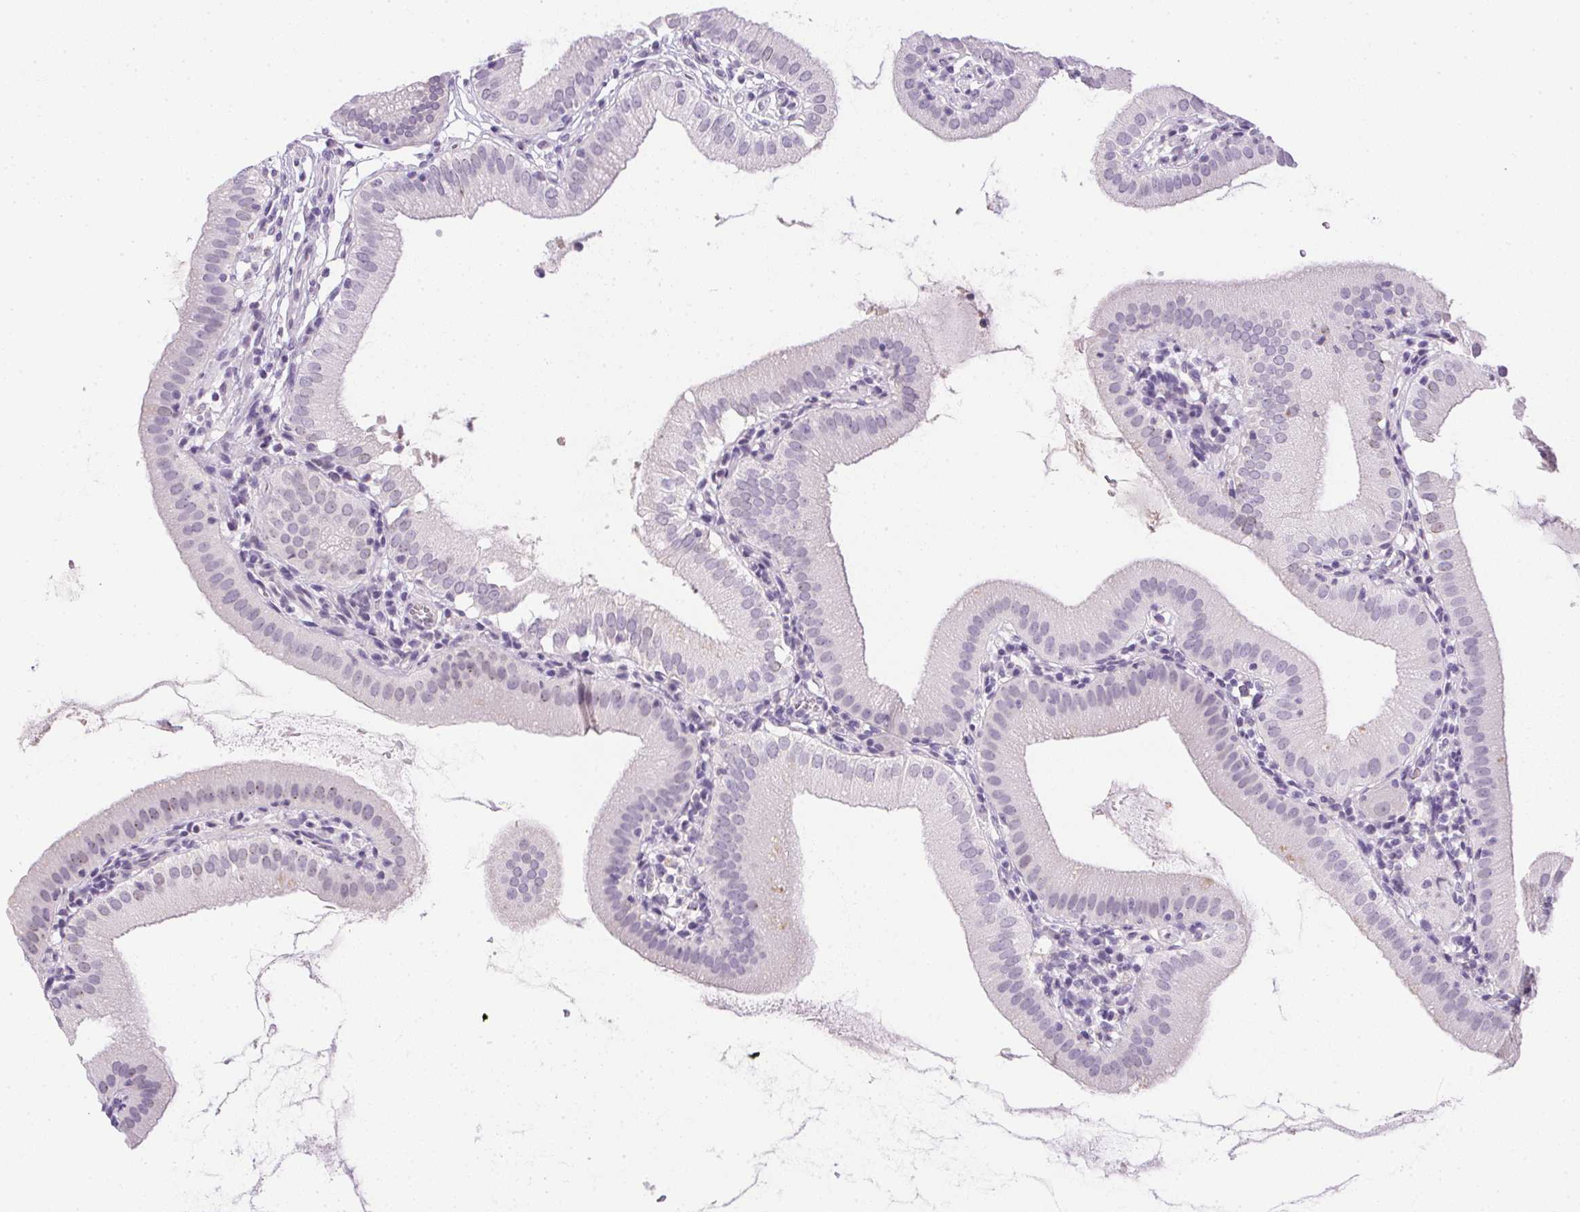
{"staining": {"intensity": "negative", "quantity": "none", "location": "none"}, "tissue": "gallbladder", "cell_type": "Glandular cells", "image_type": "normal", "snomed": [{"axis": "morphology", "description": "Normal tissue, NOS"}, {"axis": "topography", "description": "Gallbladder"}], "caption": "An IHC photomicrograph of unremarkable gallbladder is shown. There is no staining in glandular cells of gallbladder. (DAB (3,3'-diaminobenzidine) immunohistochemistry (IHC) visualized using brightfield microscopy, high magnification).", "gene": "PRL", "patient": {"sex": "female", "age": 65}}